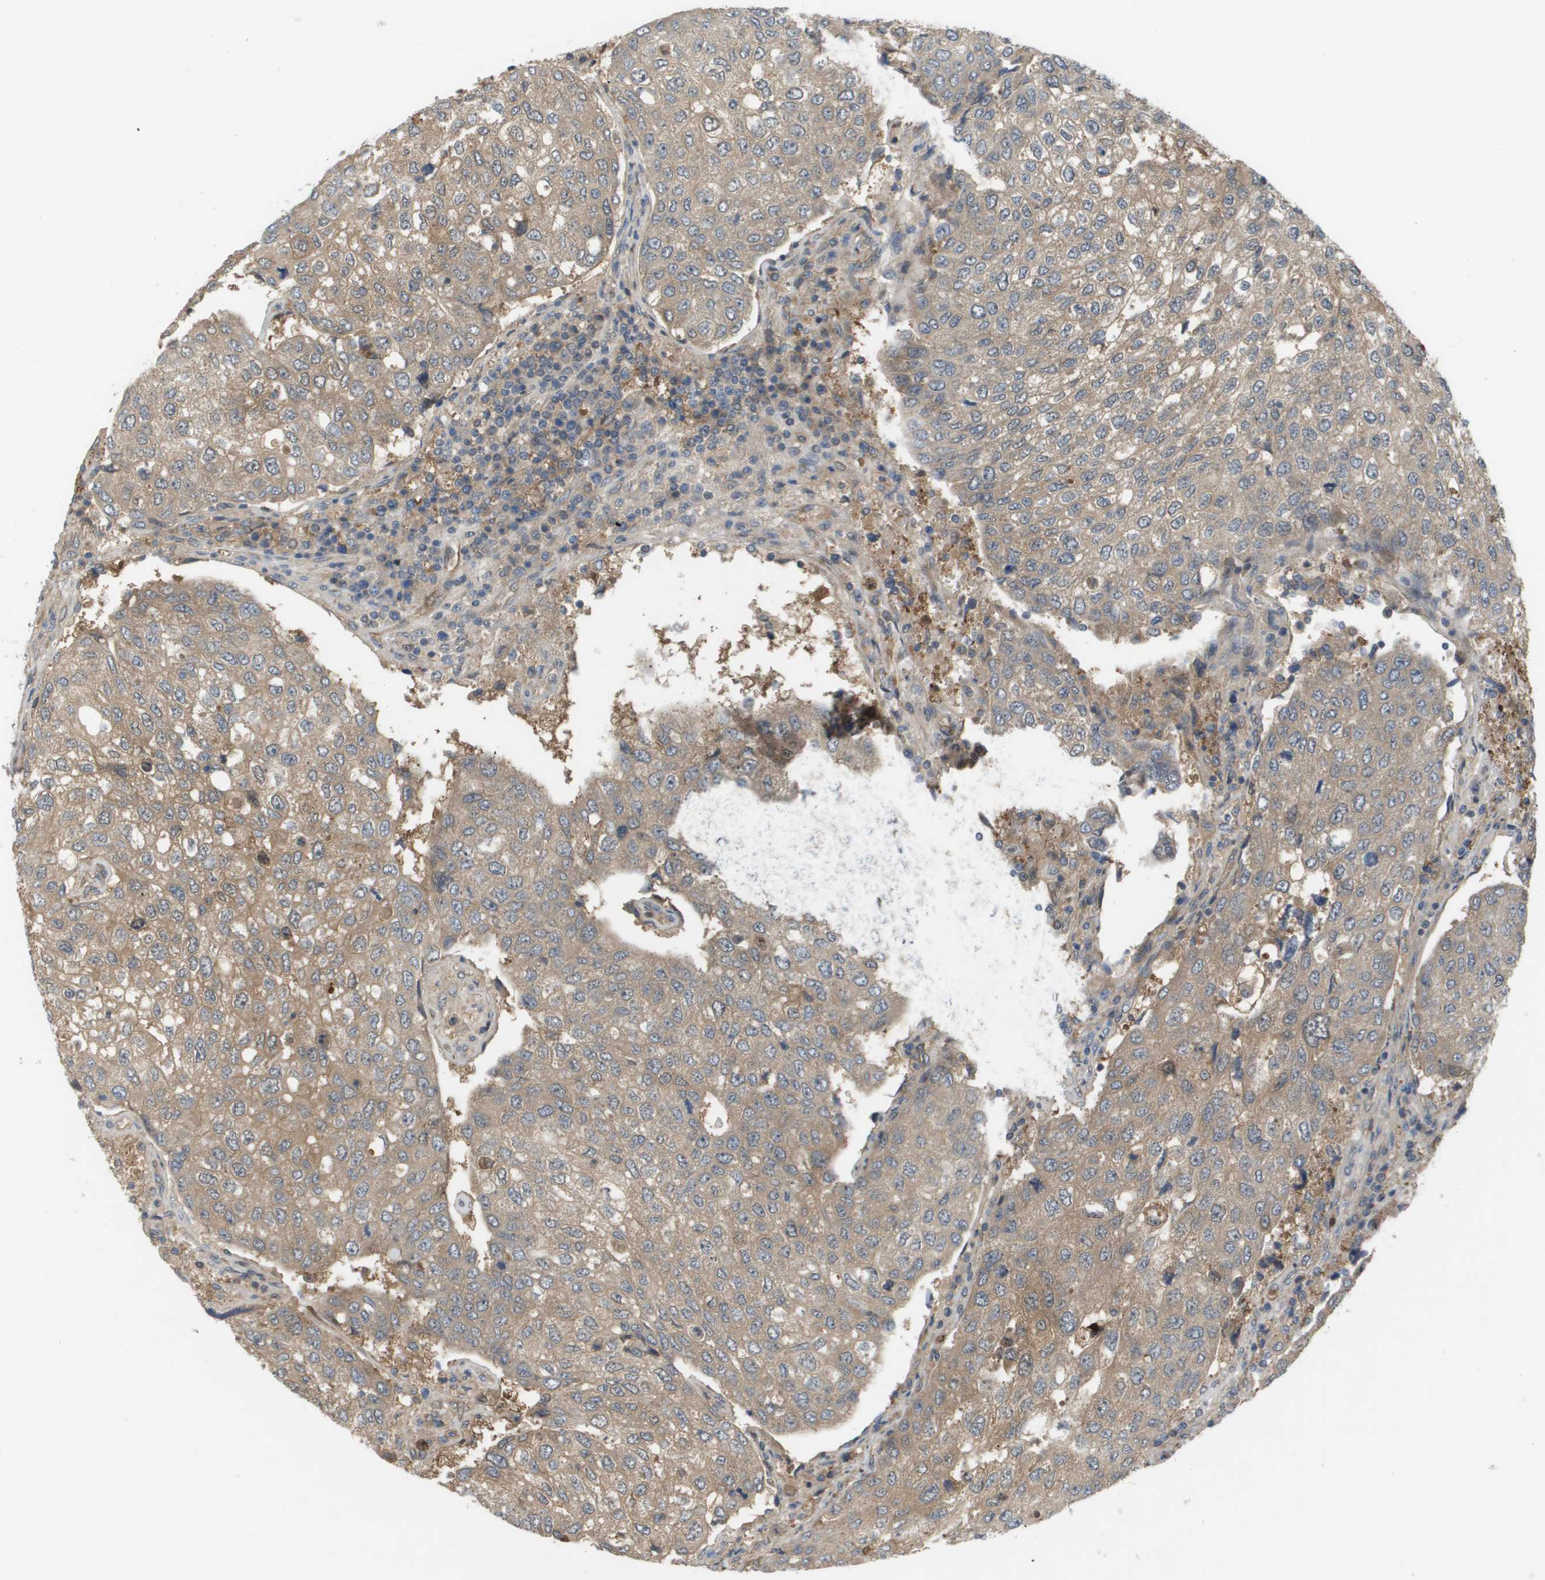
{"staining": {"intensity": "moderate", "quantity": "25%-75%", "location": "cytoplasmic/membranous"}, "tissue": "urothelial cancer", "cell_type": "Tumor cells", "image_type": "cancer", "snomed": [{"axis": "morphology", "description": "Urothelial carcinoma, High grade"}, {"axis": "topography", "description": "Lymph node"}, {"axis": "topography", "description": "Urinary bladder"}], "caption": "Urothelial carcinoma (high-grade) stained for a protein (brown) shows moderate cytoplasmic/membranous positive staining in approximately 25%-75% of tumor cells.", "gene": "PALD1", "patient": {"sex": "male", "age": 51}}